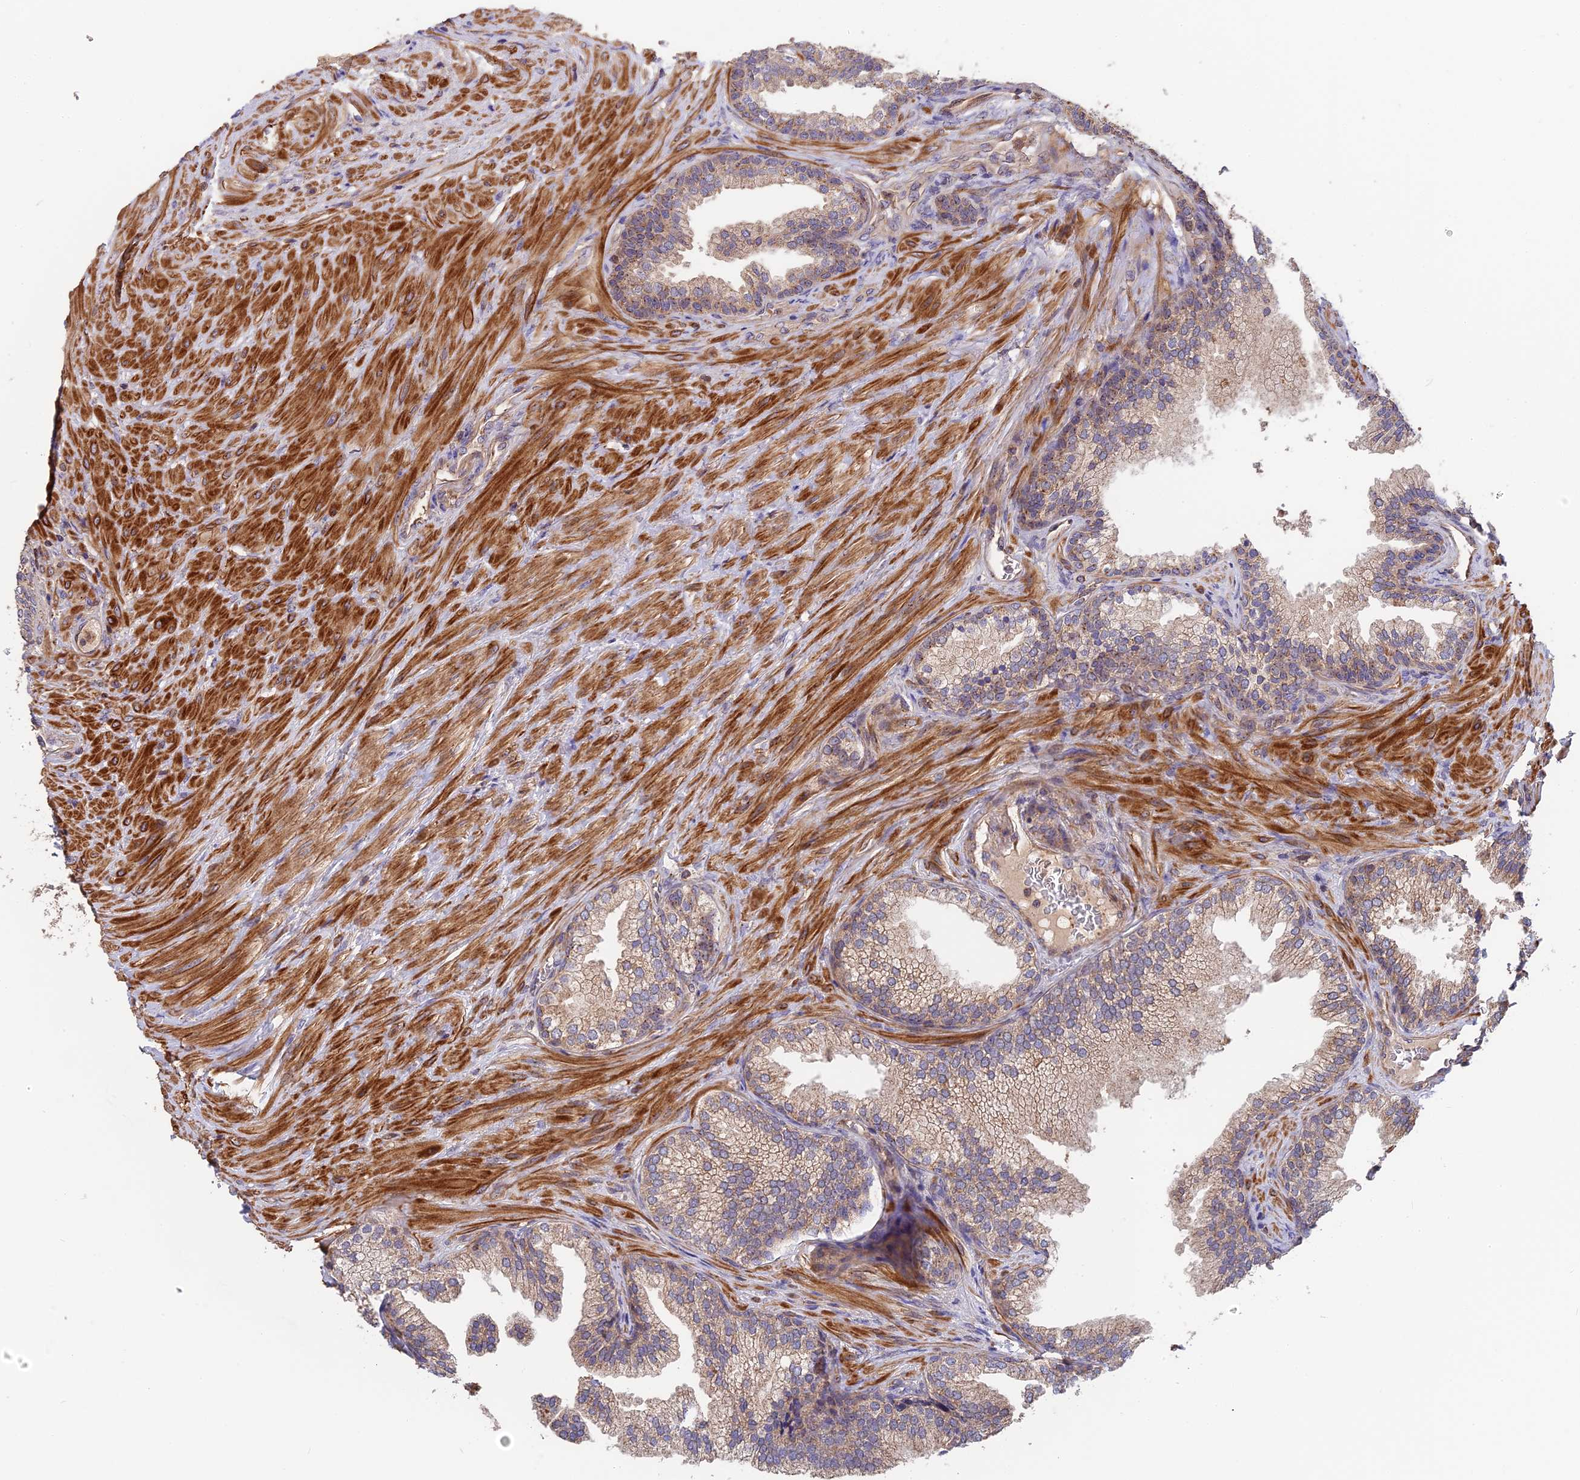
{"staining": {"intensity": "weak", "quantity": "25%-75%", "location": "cytoplasmic/membranous"}, "tissue": "prostate", "cell_type": "Glandular cells", "image_type": "normal", "snomed": [{"axis": "morphology", "description": "Normal tissue, NOS"}, {"axis": "topography", "description": "Prostate"}], "caption": "This is an image of immunohistochemistry staining of normal prostate, which shows weak expression in the cytoplasmic/membranous of glandular cells.", "gene": "RPIA", "patient": {"sex": "male", "age": 76}}